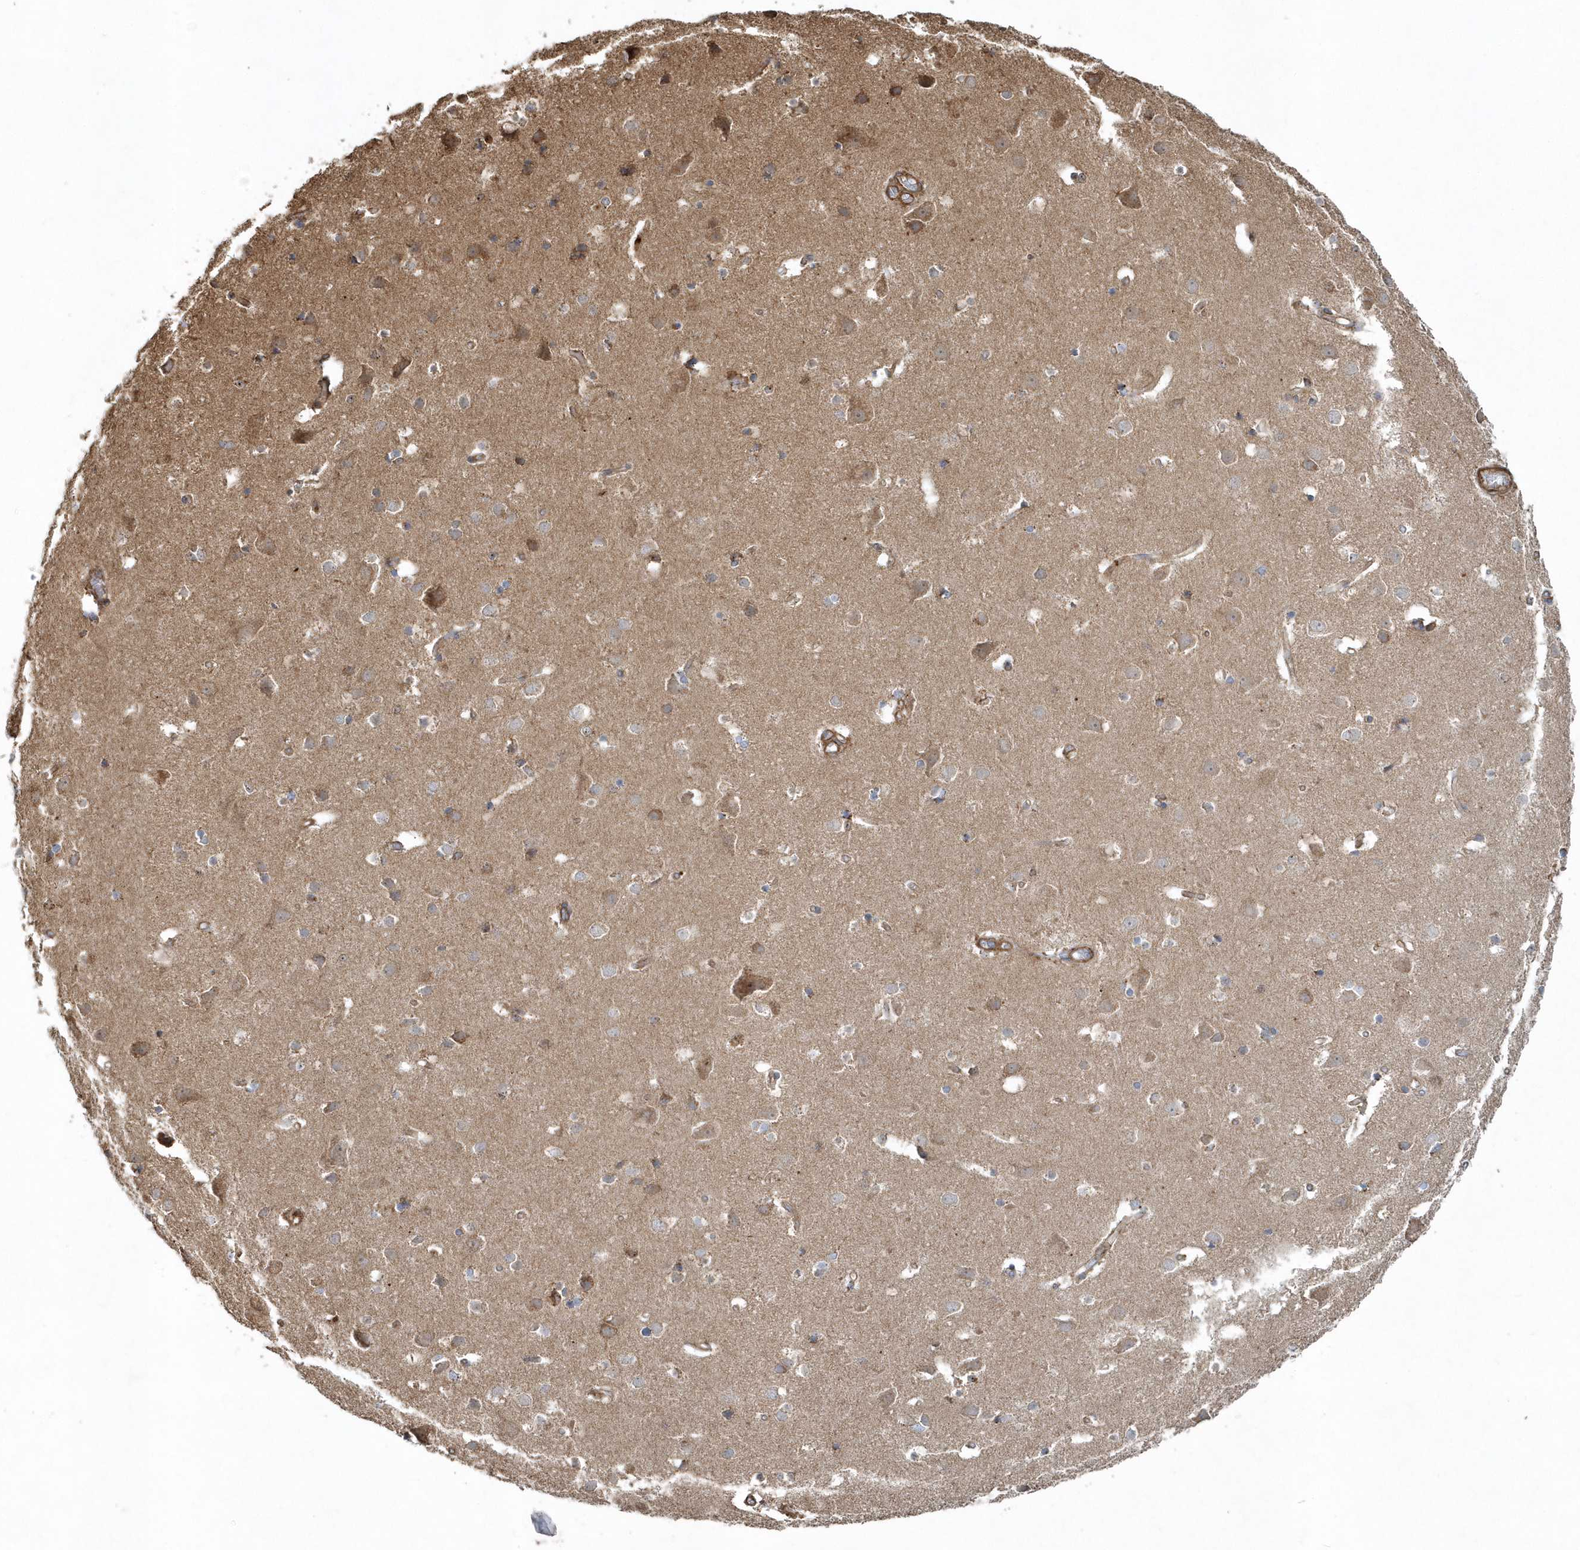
{"staining": {"intensity": "moderate", "quantity": ">75%", "location": "cytoplasmic/membranous"}, "tissue": "cerebral cortex", "cell_type": "Endothelial cells", "image_type": "normal", "snomed": [{"axis": "morphology", "description": "Normal tissue, NOS"}, {"axis": "topography", "description": "Cerebral cortex"}], "caption": "Immunohistochemical staining of unremarkable cerebral cortex reveals medium levels of moderate cytoplasmic/membranous positivity in about >75% of endothelial cells. The protein is shown in brown color, while the nuclei are stained blue.", "gene": "MMUT", "patient": {"sex": "male", "age": 54}}